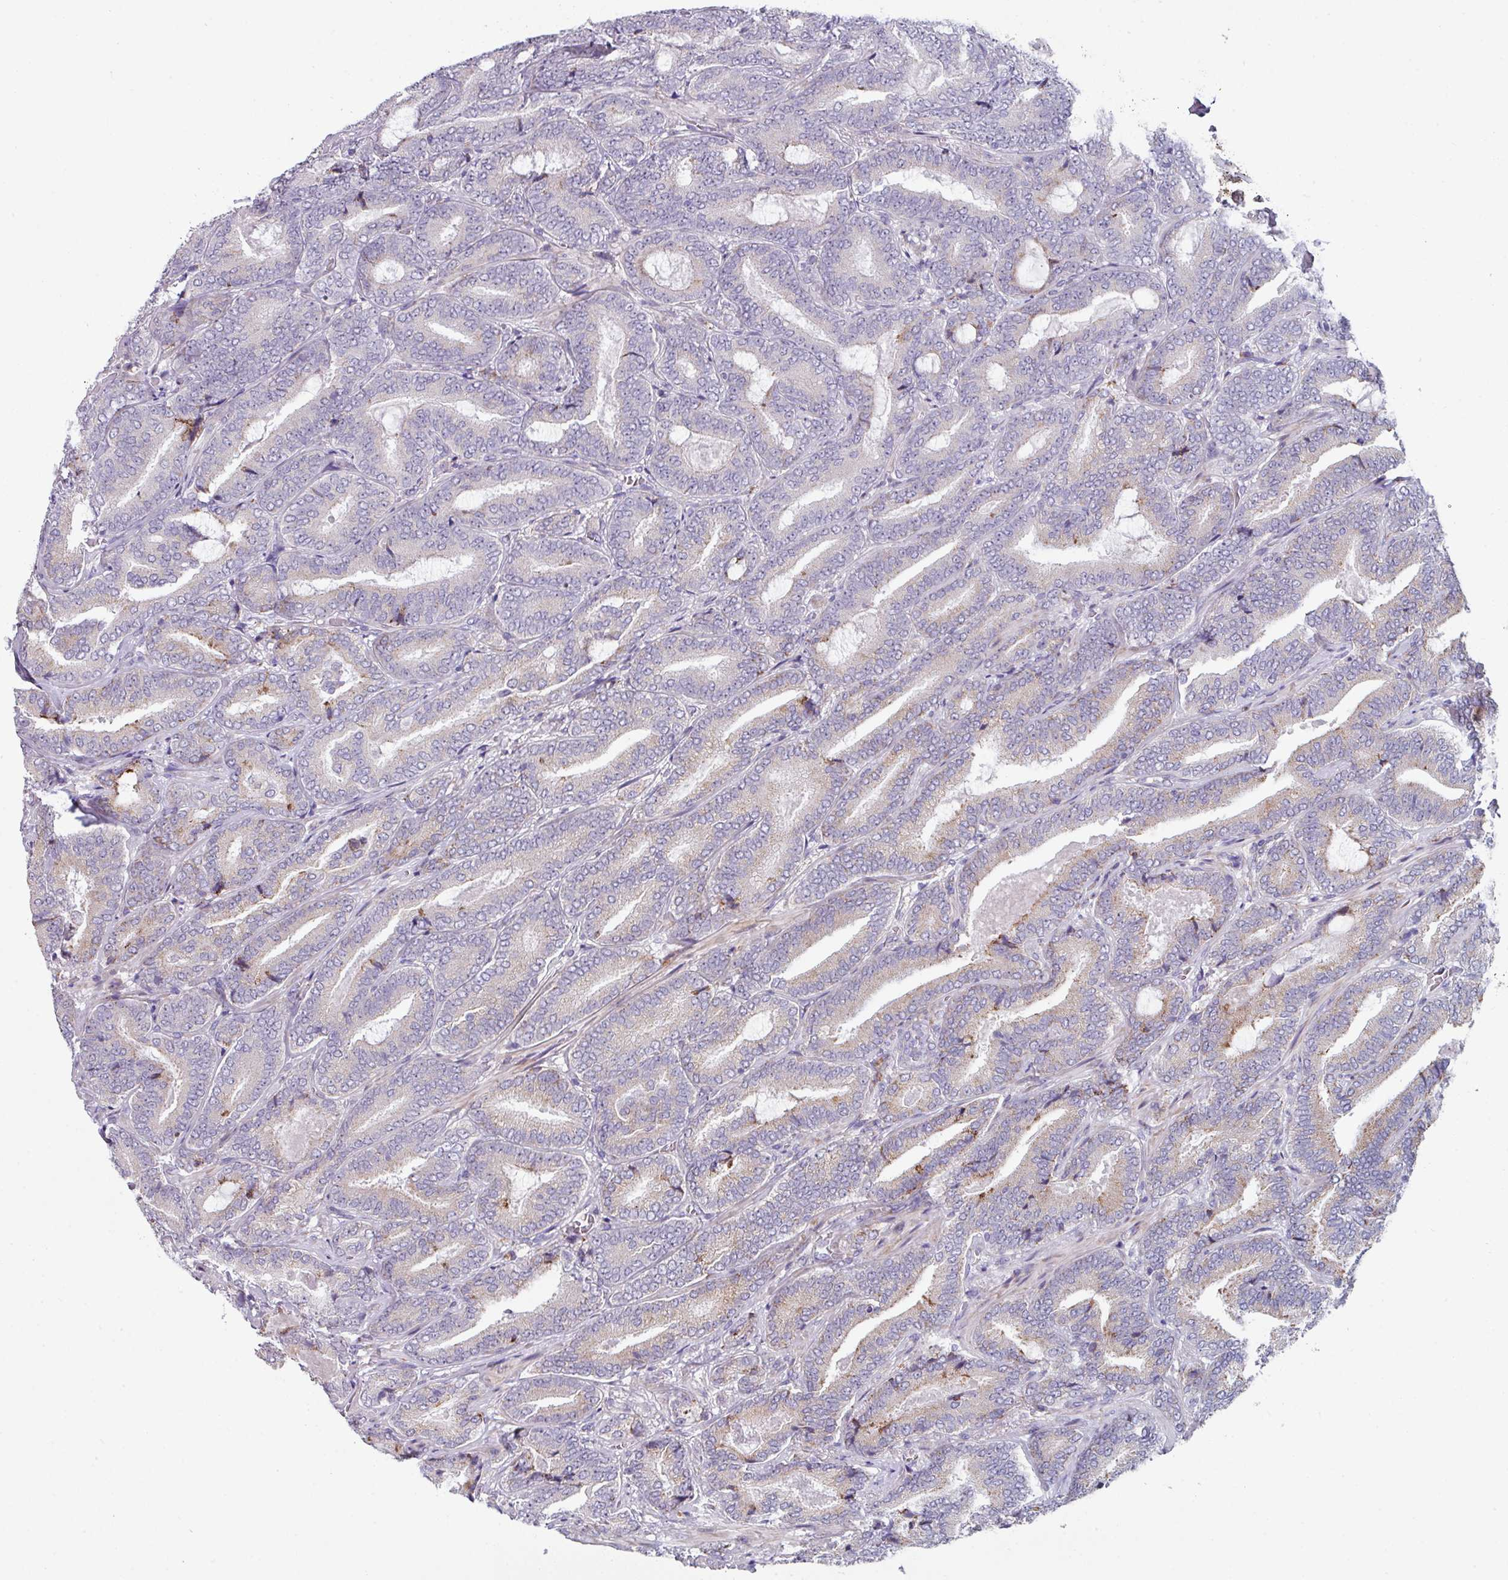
{"staining": {"intensity": "moderate", "quantity": "<25%", "location": "cytoplasmic/membranous"}, "tissue": "prostate cancer", "cell_type": "Tumor cells", "image_type": "cancer", "snomed": [{"axis": "morphology", "description": "Adenocarcinoma, Low grade"}, {"axis": "topography", "description": "Prostate and seminal vesicle, NOS"}], "caption": "Prostate cancer (adenocarcinoma (low-grade)) stained with a protein marker exhibits moderate staining in tumor cells.", "gene": "BMS1", "patient": {"sex": "male", "age": 61}}